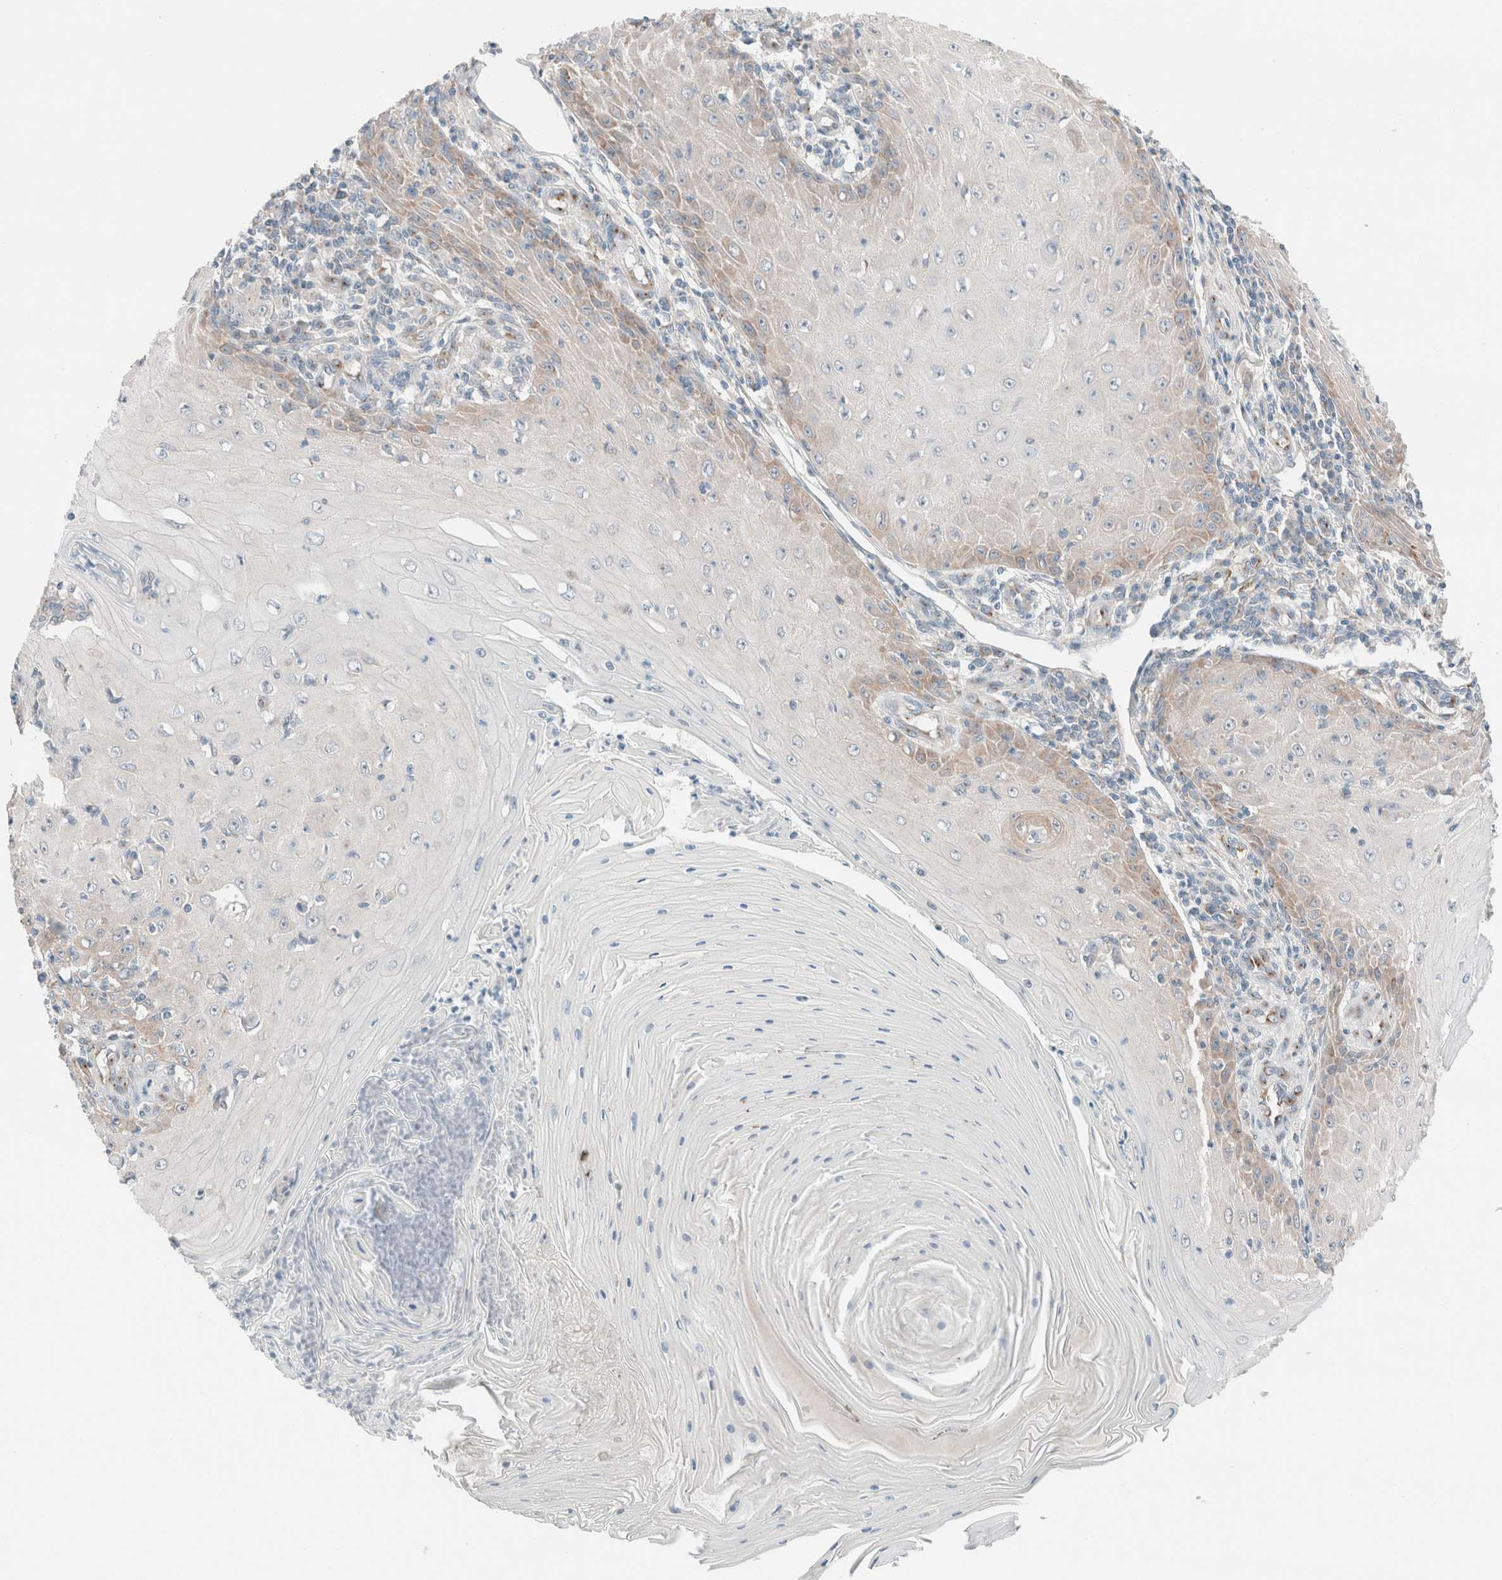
{"staining": {"intensity": "weak", "quantity": "25%-75%", "location": "cytoplasmic/membranous"}, "tissue": "skin cancer", "cell_type": "Tumor cells", "image_type": "cancer", "snomed": [{"axis": "morphology", "description": "Squamous cell carcinoma, NOS"}, {"axis": "topography", "description": "Skin"}], "caption": "Immunohistochemical staining of skin cancer demonstrates weak cytoplasmic/membranous protein expression in approximately 25%-75% of tumor cells.", "gene": "CASC3", "patient": {"sex": "female", "age": 73}}